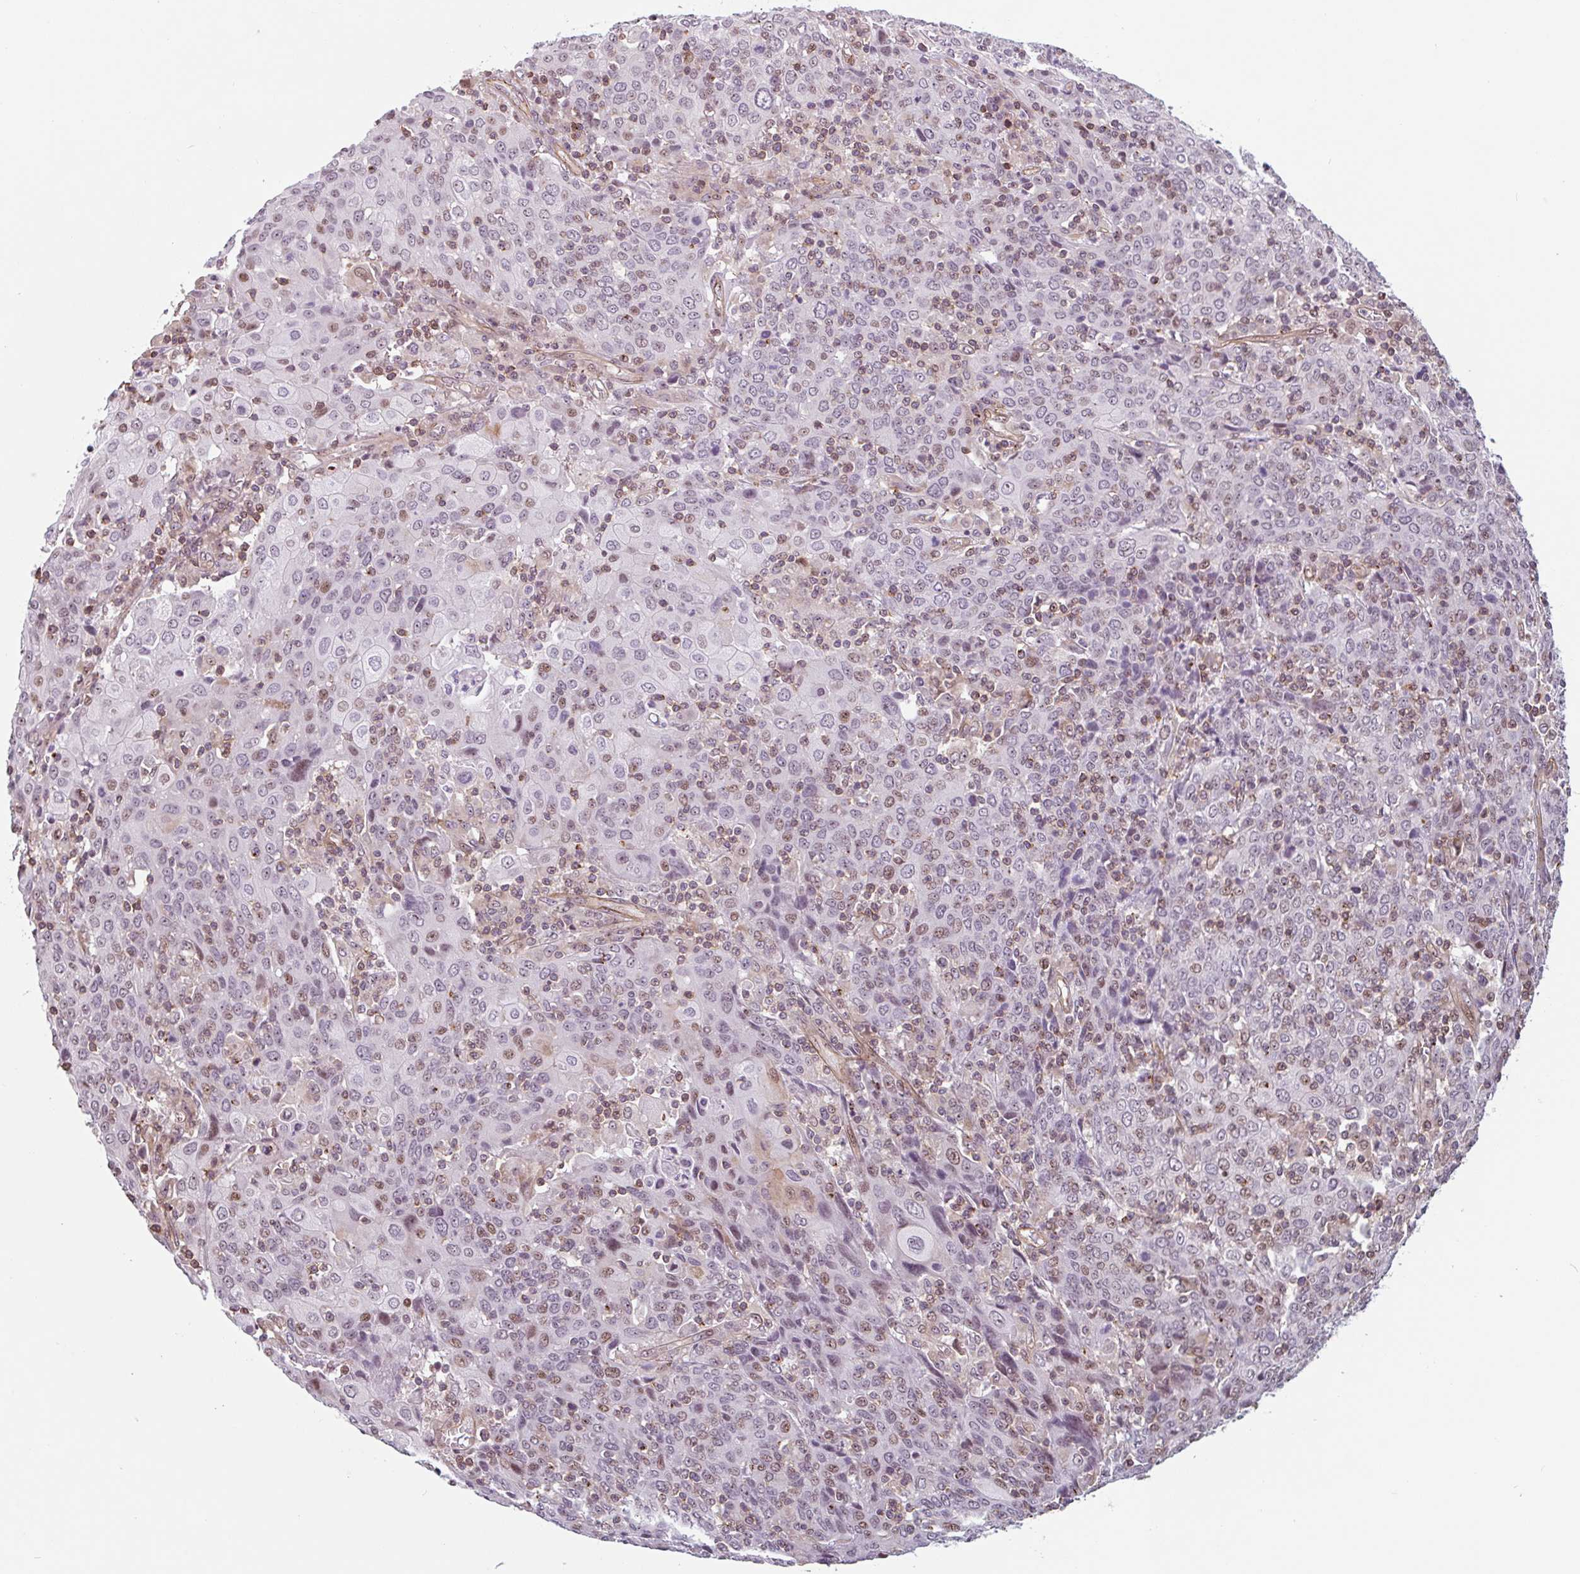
{"staining": {"intensity": "weak", "quantity": "25%-75%", "location": "nuclear"}, "tissue": "cervical cancer", "cell_type": "Tumor cells", "image_type": "cancer", "snomed": [{"axis": "morphology", "description": "Squamous cell carcinoma, NOS"}, {"axis": "topography", "description": "Cervix"}], "caption": "IHC staining of cervical cancer (squamous cell carcinoma), which demonstrates low levels of weak nuclear expression in approximately 25%-75% of tumor cells indicating weak nuclear protein expression. The staining was performed using DAB (3,3'-diaminobenzidine) (brown) for protein detection and nuclei were counterstained in hematoxylin (blue).", "gene": "ZNF689", "patient": {"sex": "female", "age": 67}}